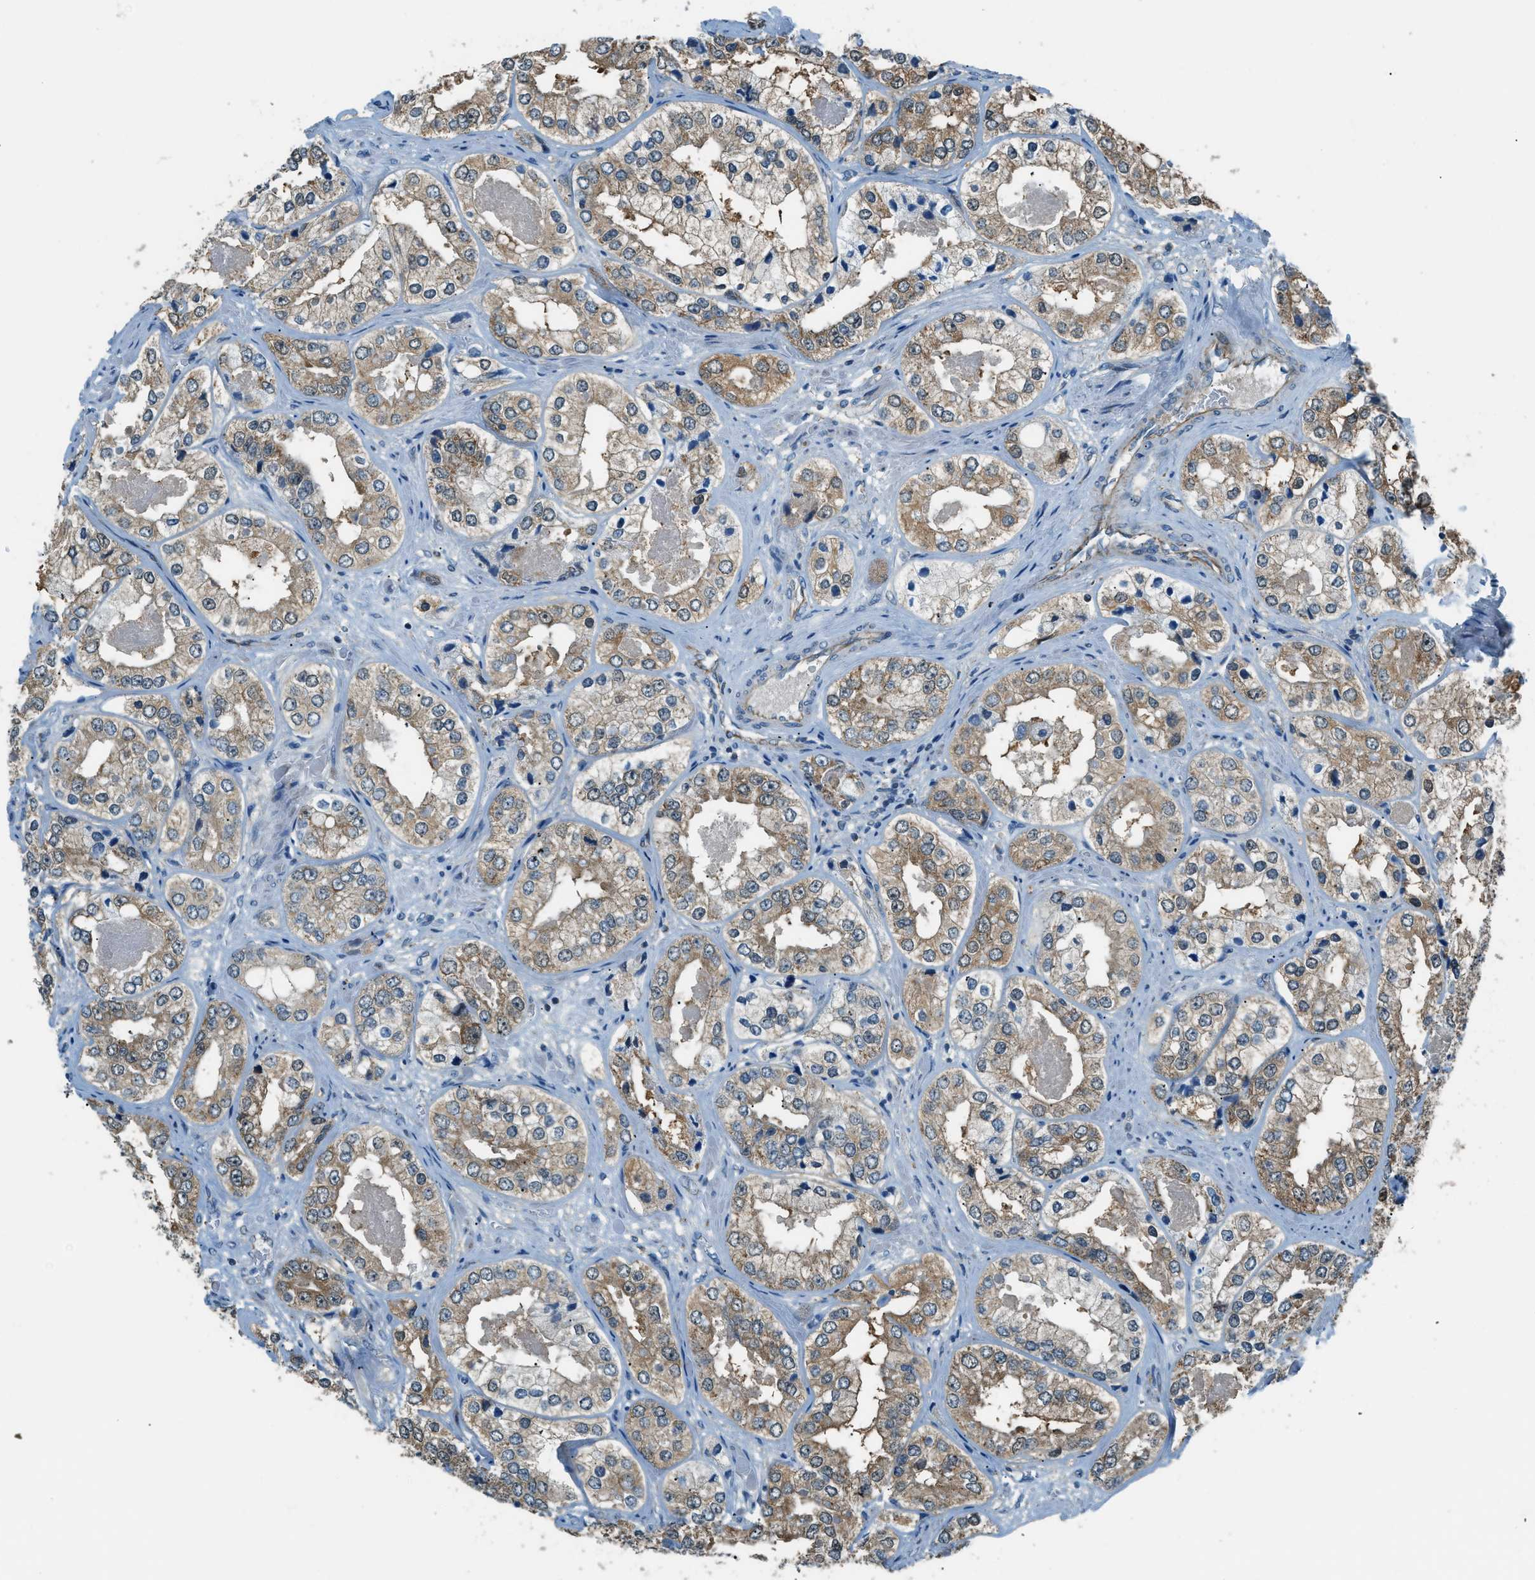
{"staining": {"intensity": "moderate", "quantity": ">75%", "location": "cytoplasmic/membranous"}, "tissue": "prostate cancer", "cell_type": "Tumor cells", "image_type": "cancer", "snomed": [{"axis": "morphology", "description": "Adenocarcinoma, High grade"}, {"axis": "topography", "description": "Prostate"}], "caption": "Tumor cells show medium levels of moderate cytoplasmic/membranous positivity in about >75% of cells in high-grade adenocarcinoma (prostate).", "gene": "PIGG", "patient": {"sex": "male", "age": 61}}